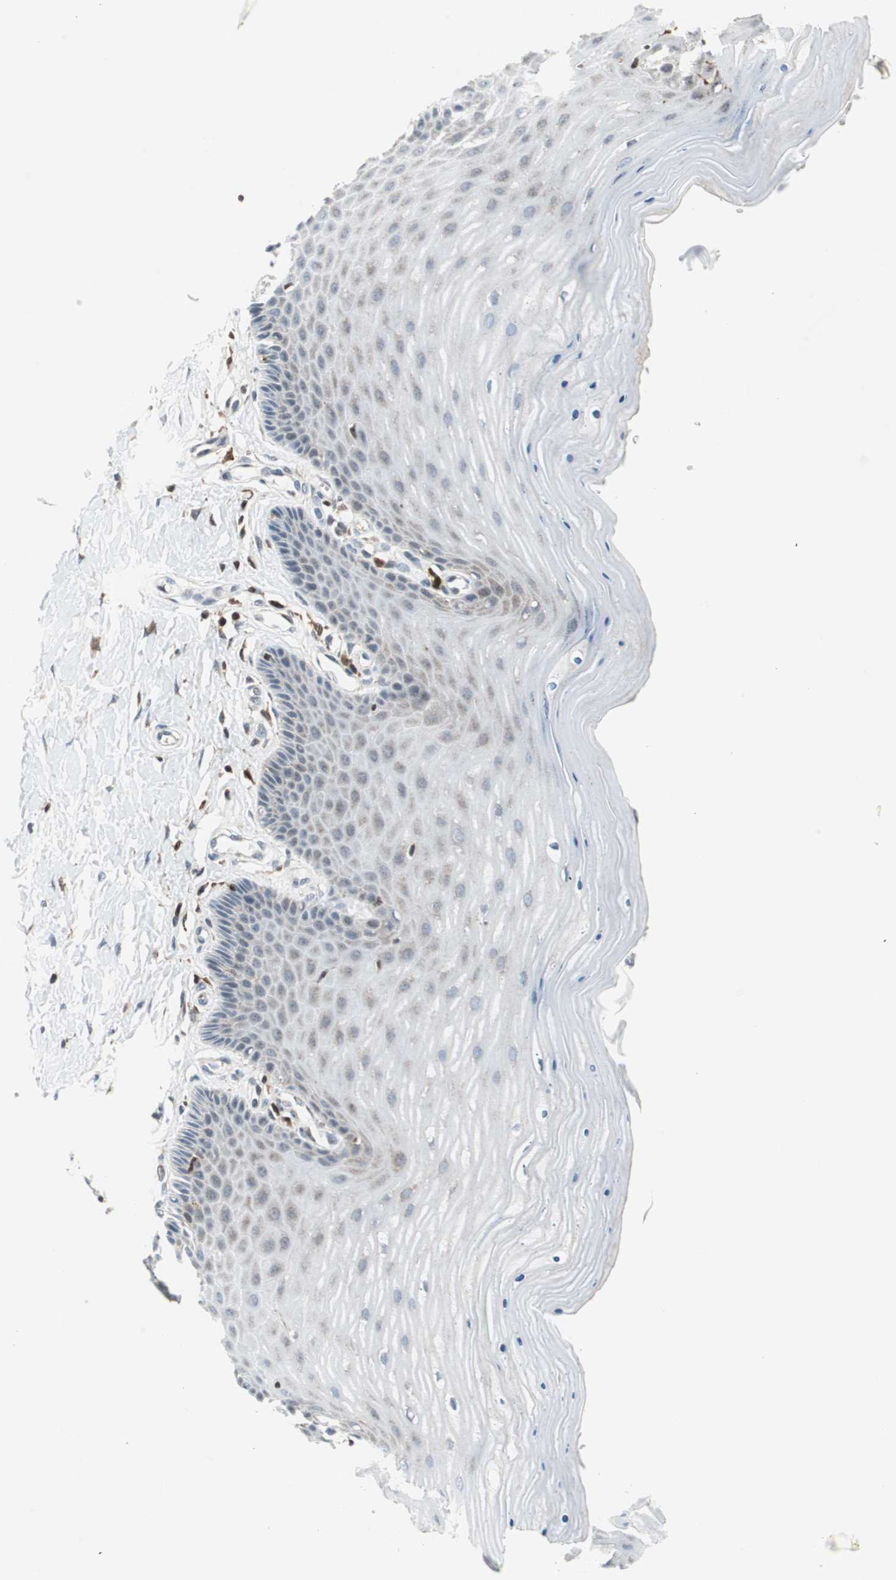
{"staining": {"intensity": "strong", "quantity": ">75%", "location": "nuclear"}, "tissue": "cervix", "cell_type": "Glandular cells", "image_type": "normal", "snomed": [{"axis": "morphology", "description": "Normal tissue, NOS"}, {"axis": "topography", "description": "Cervix"}], "caption": "This is an image of immunohistochemistry staining of unremarkable cervix, which shows strong expression in the nuclear of glandular cells.", "gene": "RGS10", "patient": {"sex": "female", "age": 55}}